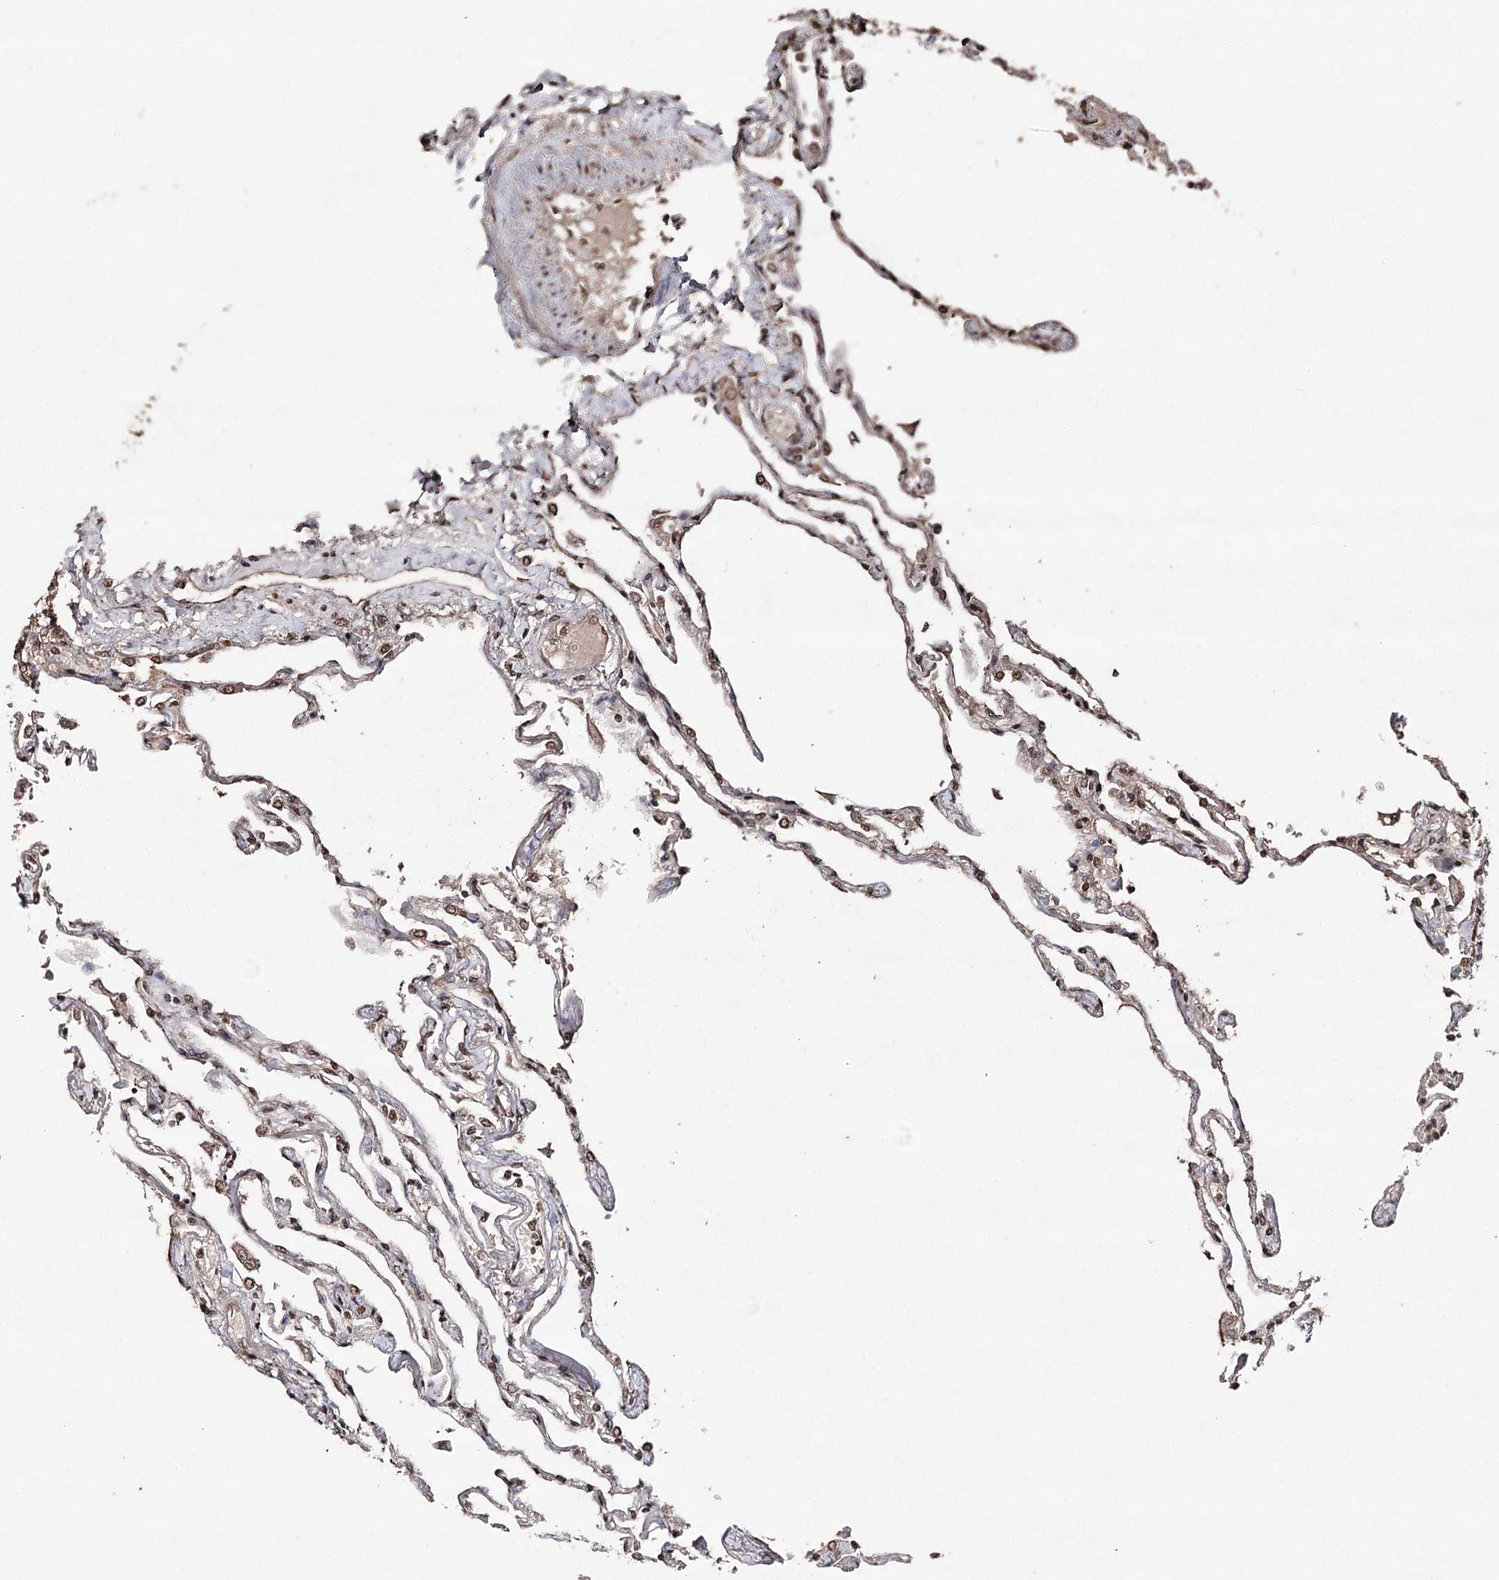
{"staining": {"intensity": "moderate", "quantity": "25%-75%", "location": "cytoplasmic/membranous"}, "tissue": "lung", "cell_type": "Alveolar cells", "image_type": "normal", "snomed": [{"axis": "morphology", "description": "Normal tissue, NOS"}, {"axis": "topography", "description": "Lung"}], "caption": "An image of lung stained for a protein exhibits moderate cytoplasmic/membranous brown staining in alveolar cells.", "gene": "ATG14", "patient": {"sex": "female", "age": 67}}